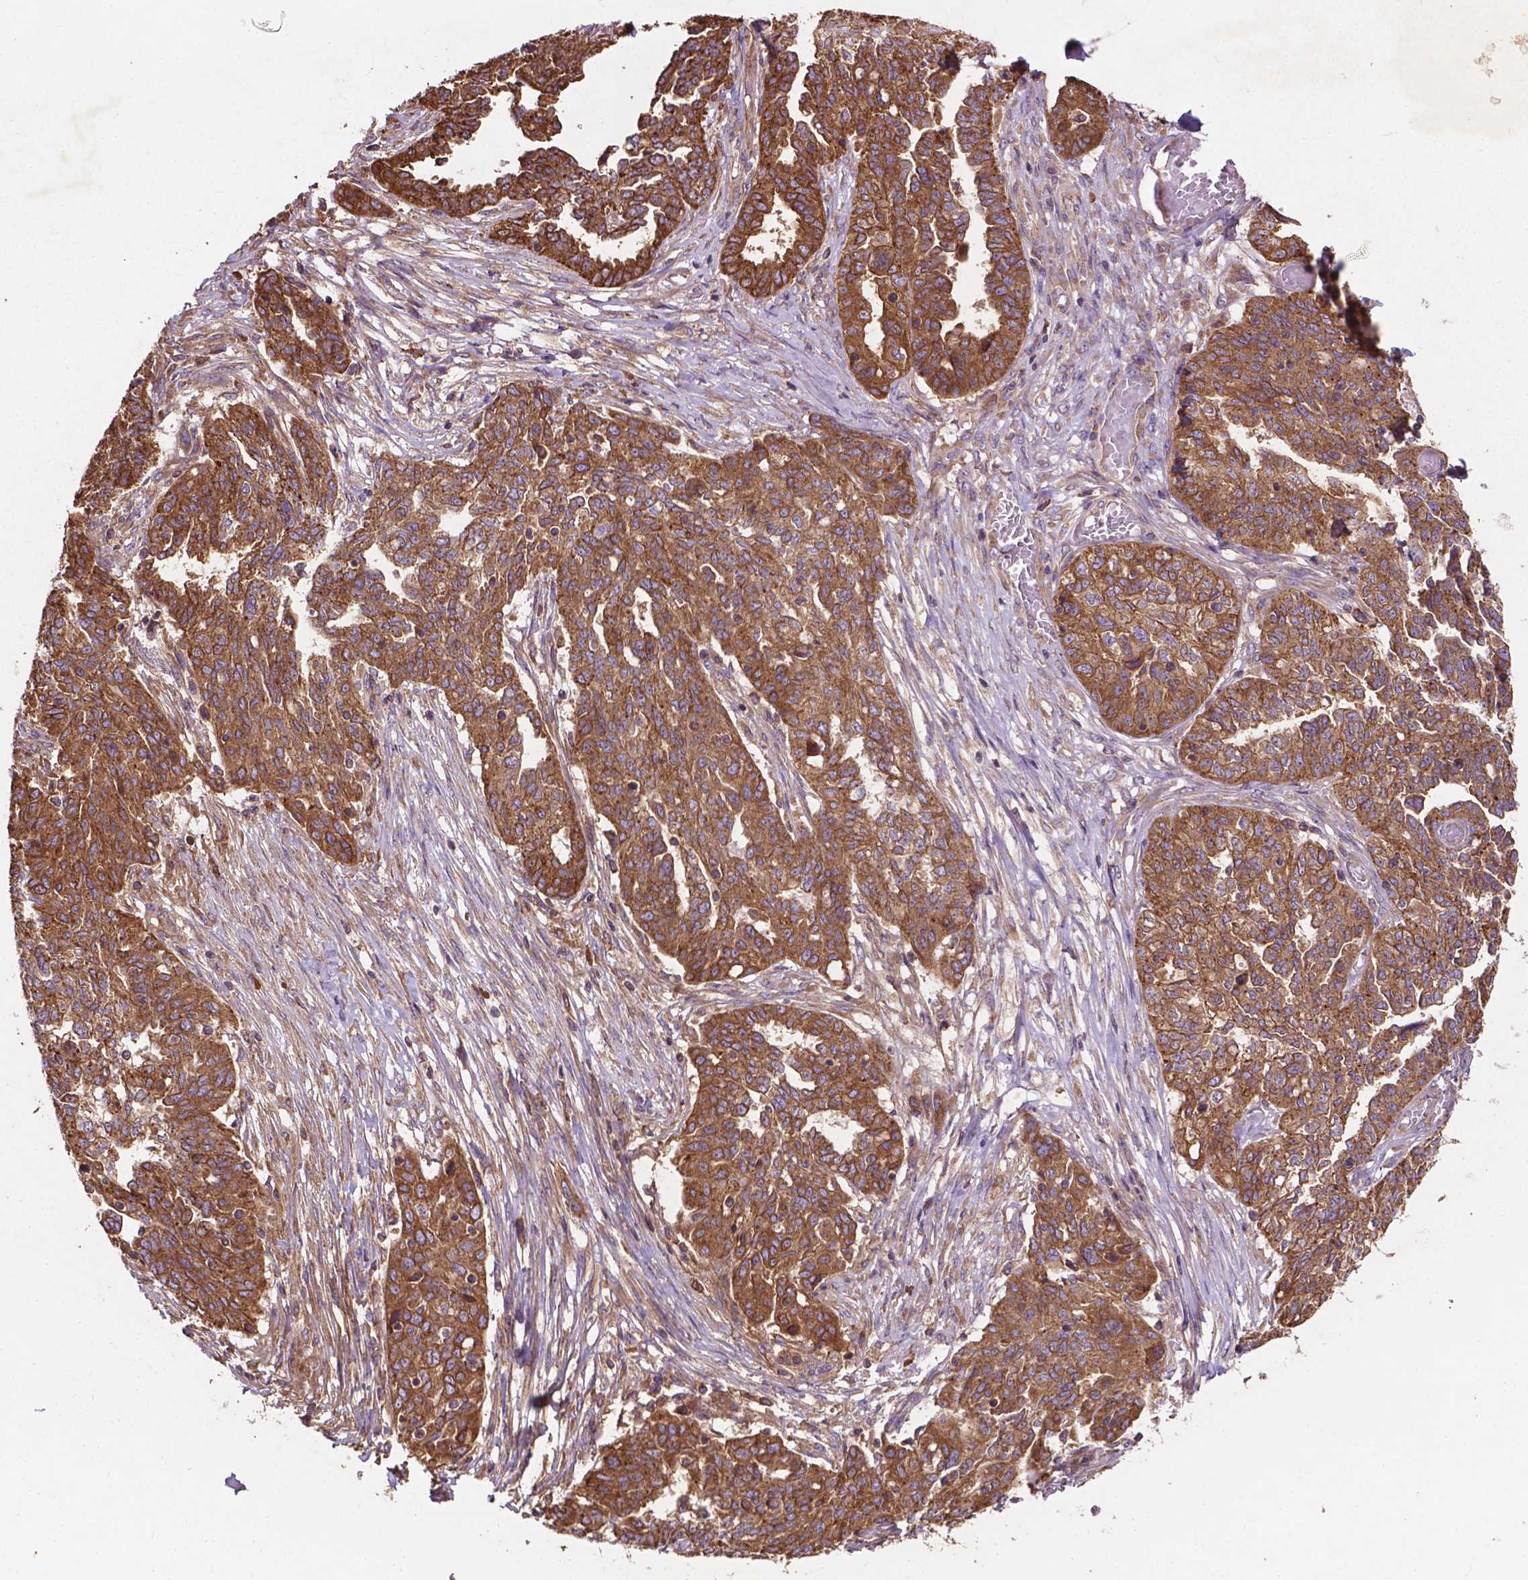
{"staining": {"intensity": "moderate", "quantity": ">75%", "location": "cytoplasmic/membranous"}, "tissue": "ovarian cancer", "cell_type": "Tumor cells", "image_type": "cancer", "snomed": [{"axis": "morphology", "description": "Cystadenocarcinoma, serous, NOS"}, {"axis": "topography", "description": "Ovary"}], "caption": "Approximately >75% of tumor cells in ovarian serous cystadenocarcinoma display moderate cytoplasmic/membranous protein positivity as visualized by brown immunohistochemical staining.", "gene": "CCDC71L", "patient": {"sex": "female", "age": 67}}